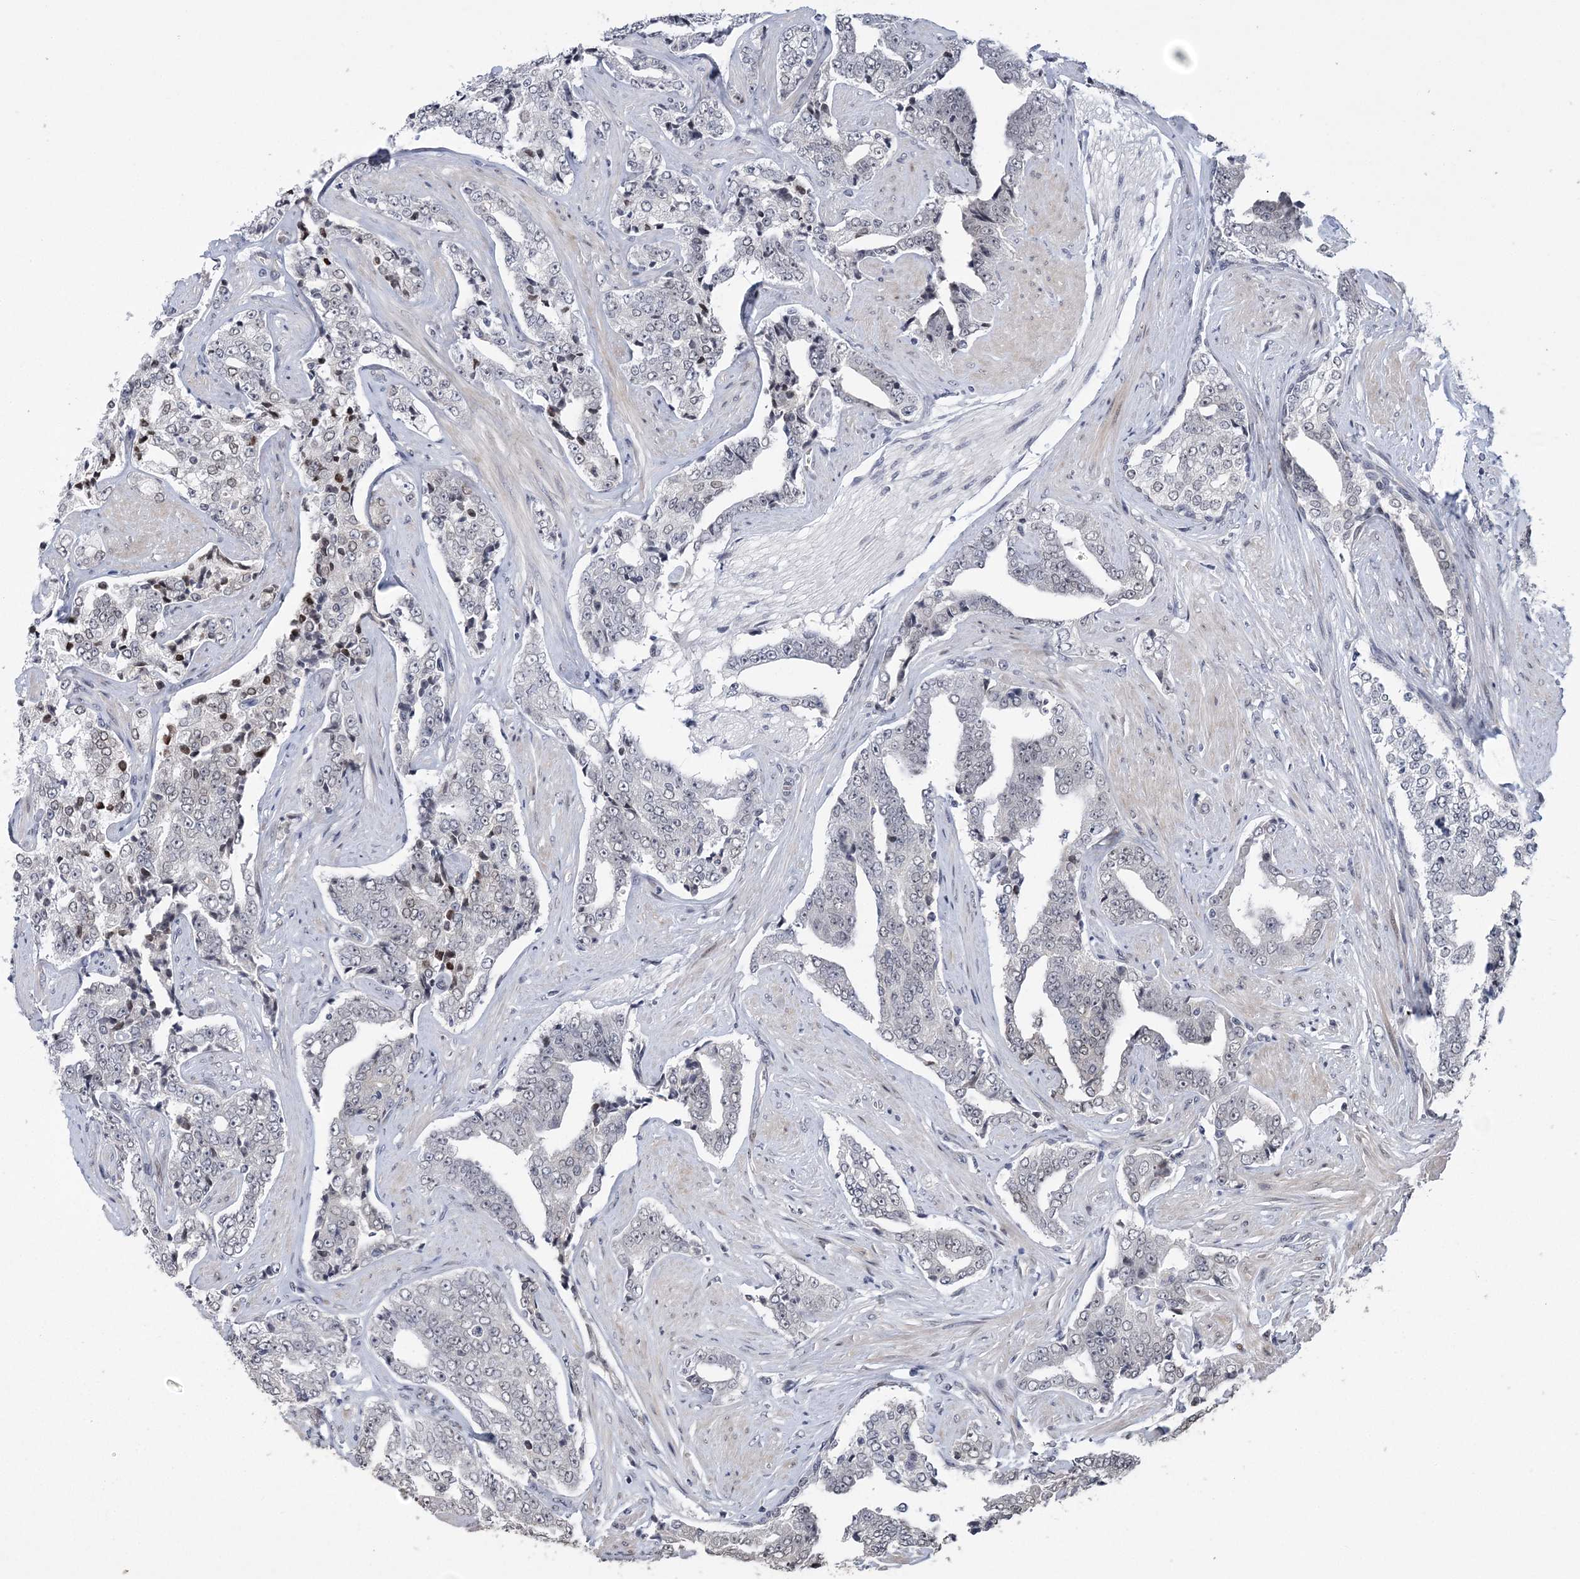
{"staining": {"intensity": "negative", "quantity": "none", "location": "none"}, "tissue": "prostate cancer", "cell_type": "Tumor cells", "image_type": "cancer", "snomed": [{"axis": "morphology", "description": "Adenocarcinoma, High grade"}, {"axis": "topography", "description": "Prostate"}], "caption": "Immunohistochemistry (IHC) image of prostate adenocarcinoma (high-grade) stained for a protein (brown), which displays no expression in tumor cells. (DAB immunohistochemistry visualized using brightfield microscopy, high magnification).", "gene": "HOMEZ", "patient": {"sex": "male", "age": 71}}